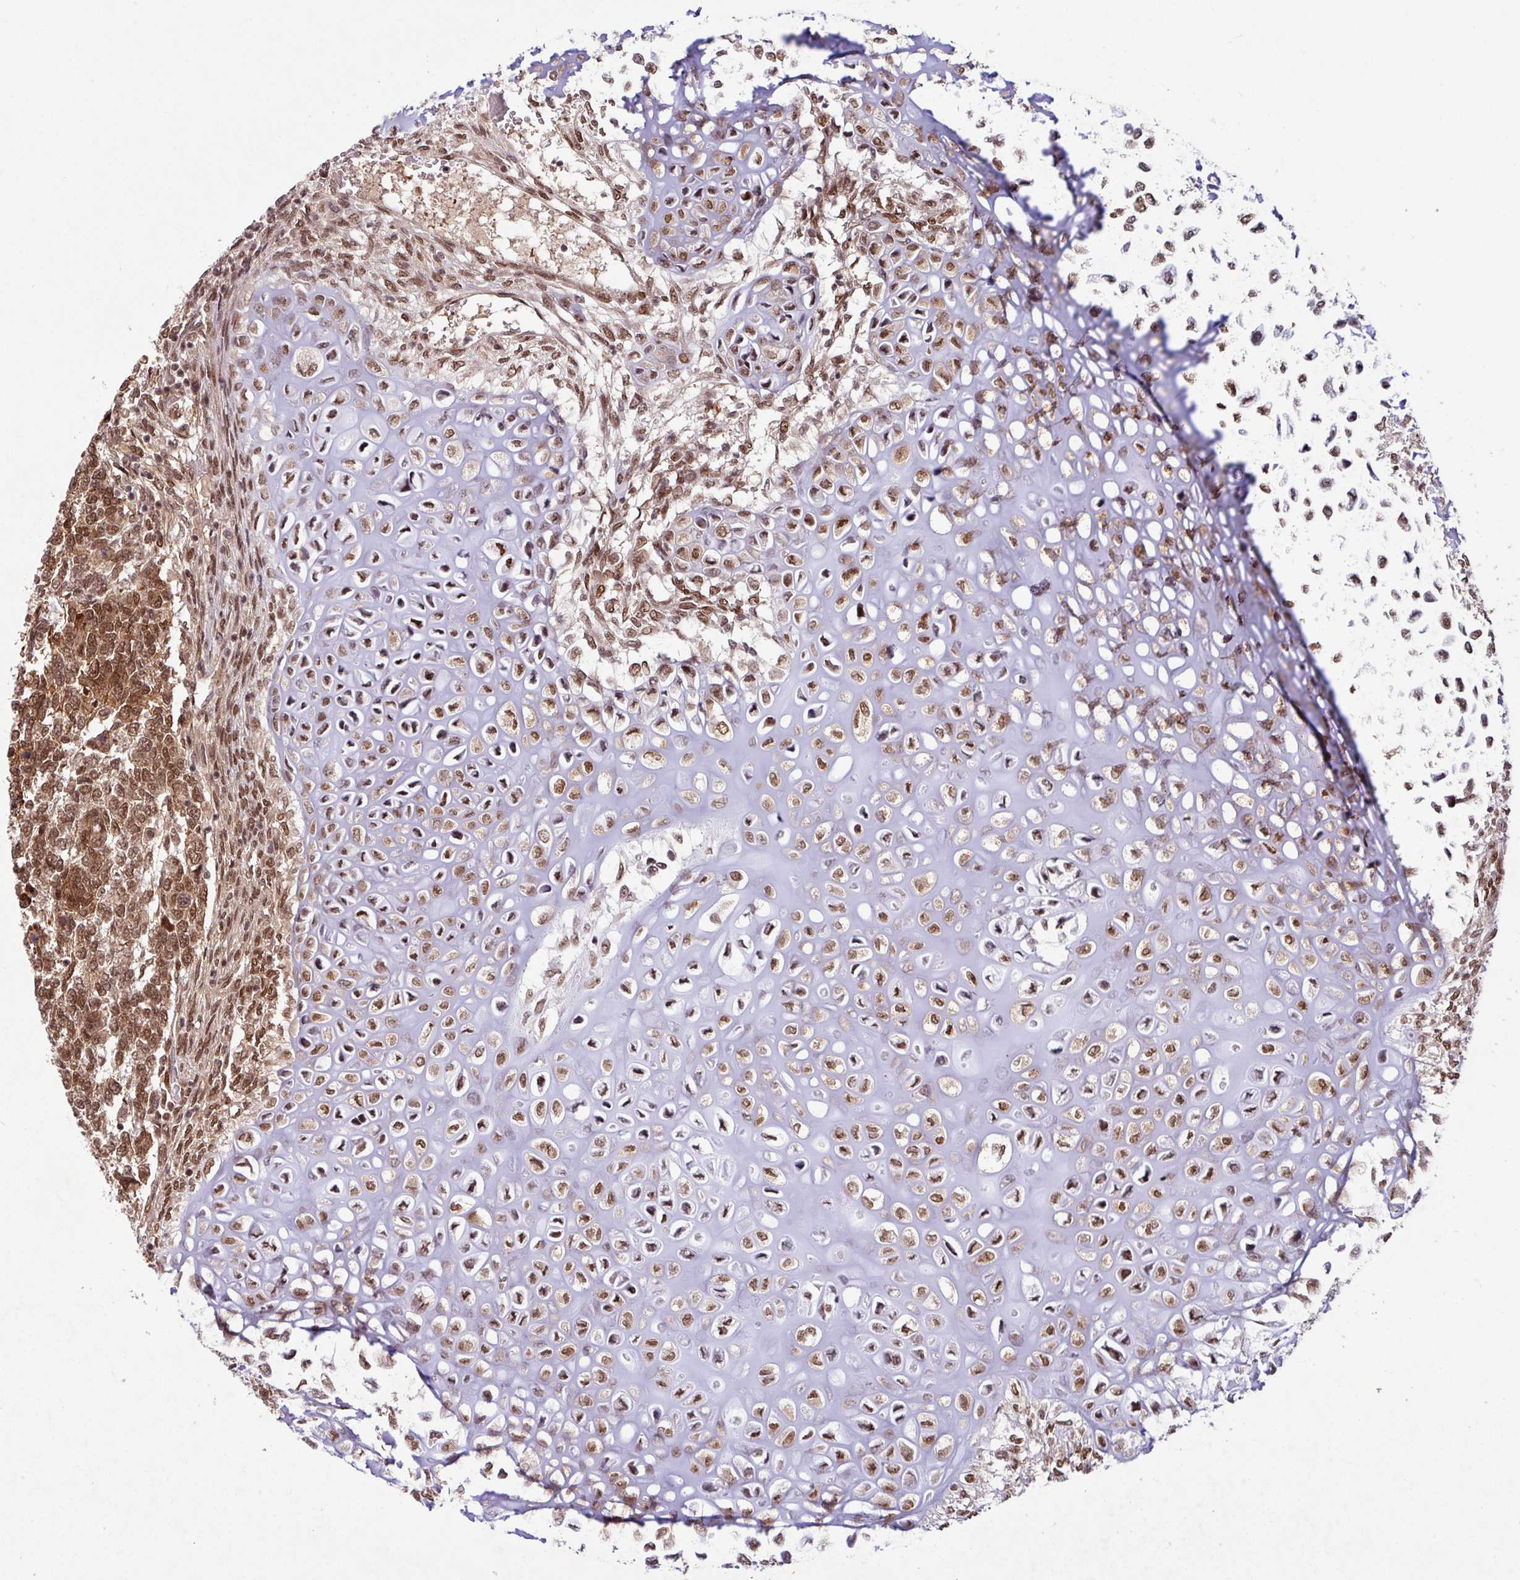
{"staining": {"intensity": "strong", "quantity": ">75%", "location": "nuclear"}, "tissue": "testis cancer", "cell_type": "Tumor cells", "image_type": "cancer", "snomed": [{"axis": "morphology", "description": "Carcinoma, Embryonal, NOS"}, {"axis": "topography", "description": "Testis"}], "caption": "This is a photomicrograph of immunohistochemistry staining of testis cancer (embryonal carcinoma), which shows strong expression in the nuclear of tumor cells.", "gene": "SRSF2", "patient": {"sex": "male", "age": 23}}